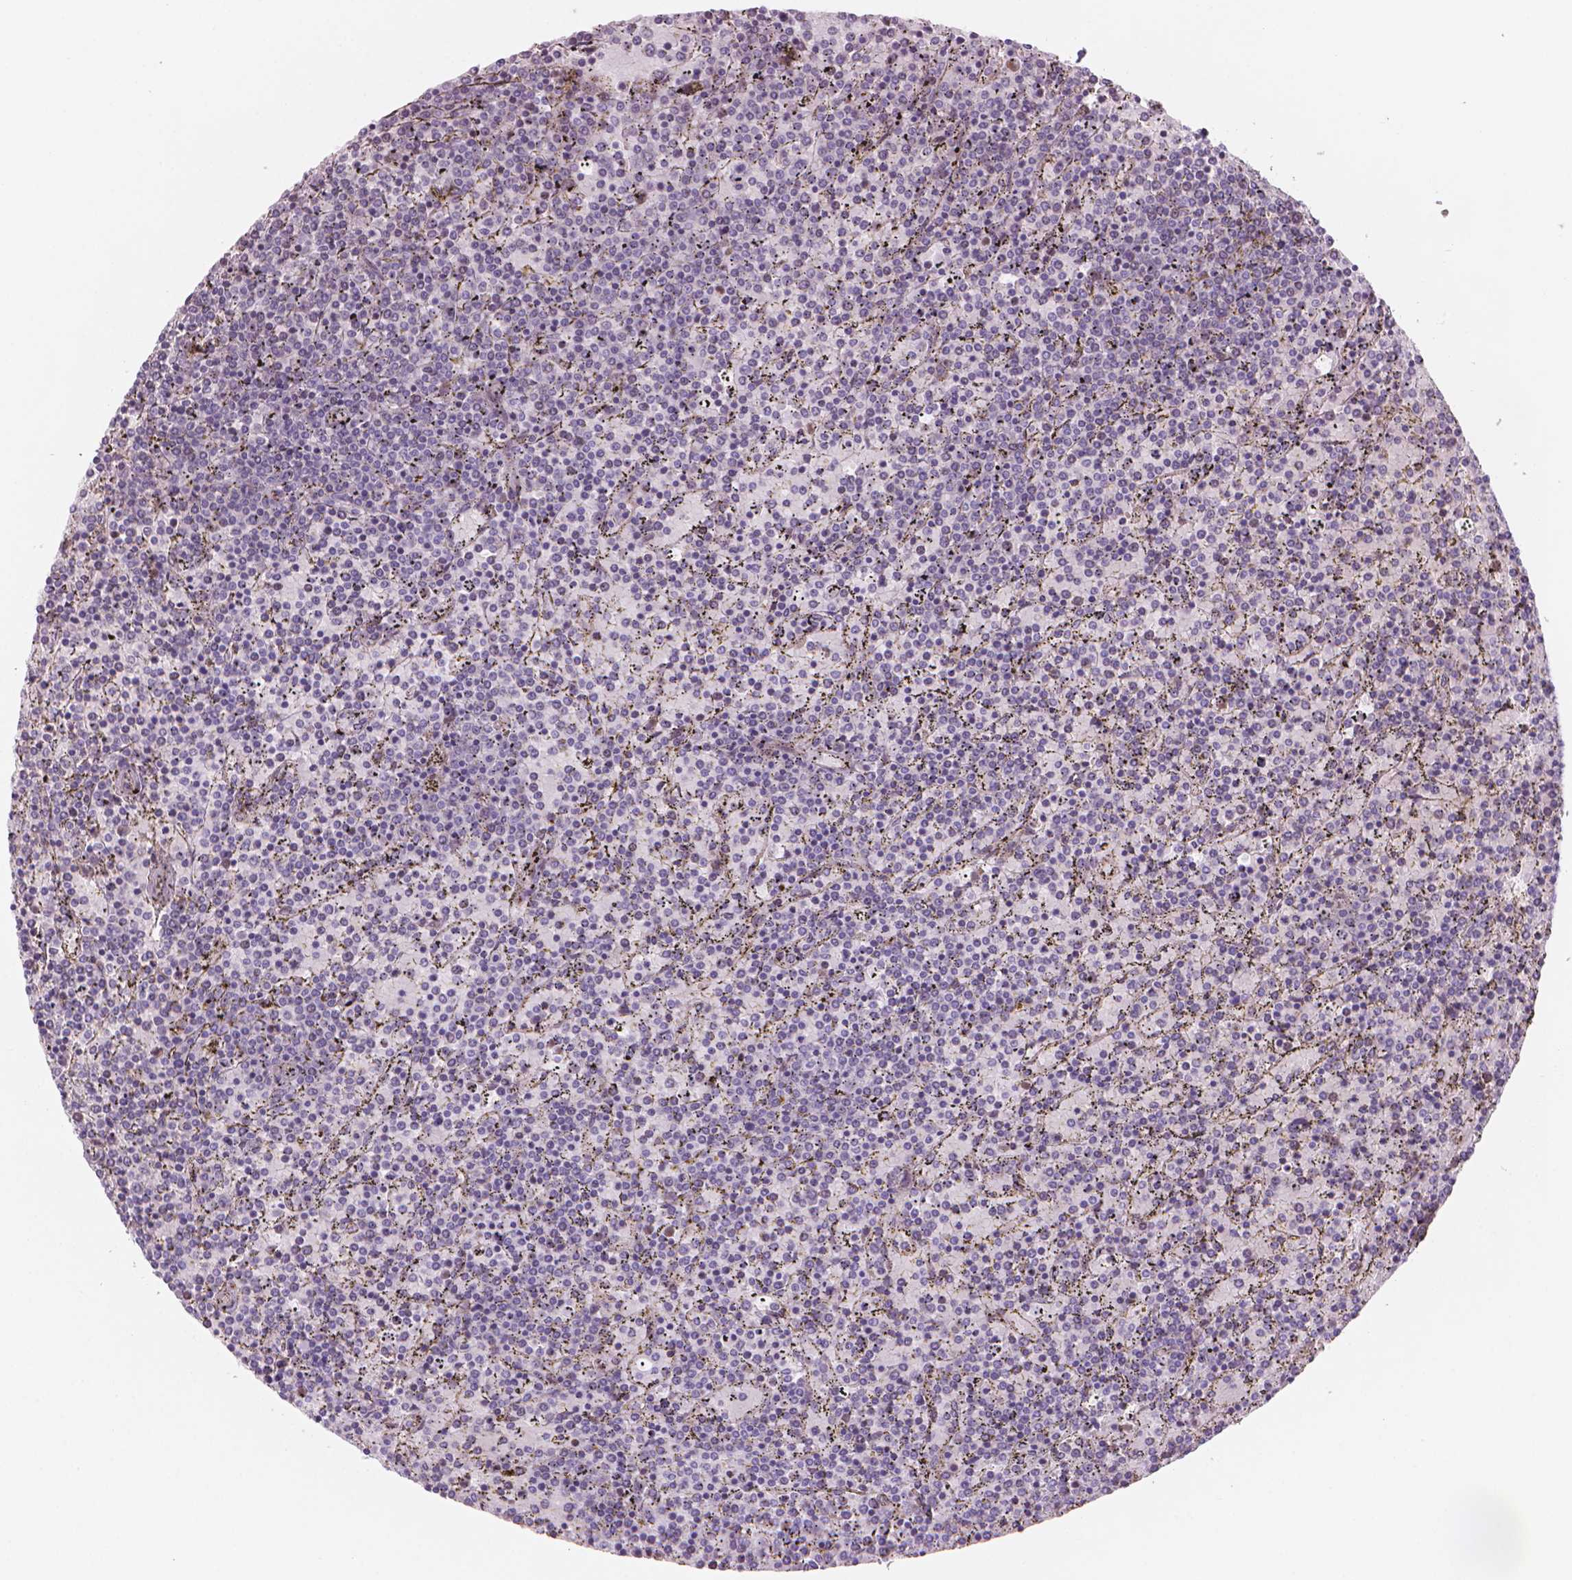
{"staining": {"intensity": "negative", "quantity": "none", "location": "none"}, "tissue": "lymphoma", "cell_type": "Tumor cells", "image_type": "cancer", "snomed": [{"axis": "morphology", "description": "Malignant lymphoma, non-Hodgkin's type, Low grade"}, {"axis": "topography", "description": "Spleen"}], "caption": "The image shows no staining of tumor cells in low-grade malignant lymphoma, non-Hodgkin's type.", "gene": "IFFO1", "patient": {"sex": "female", "age": 77}}